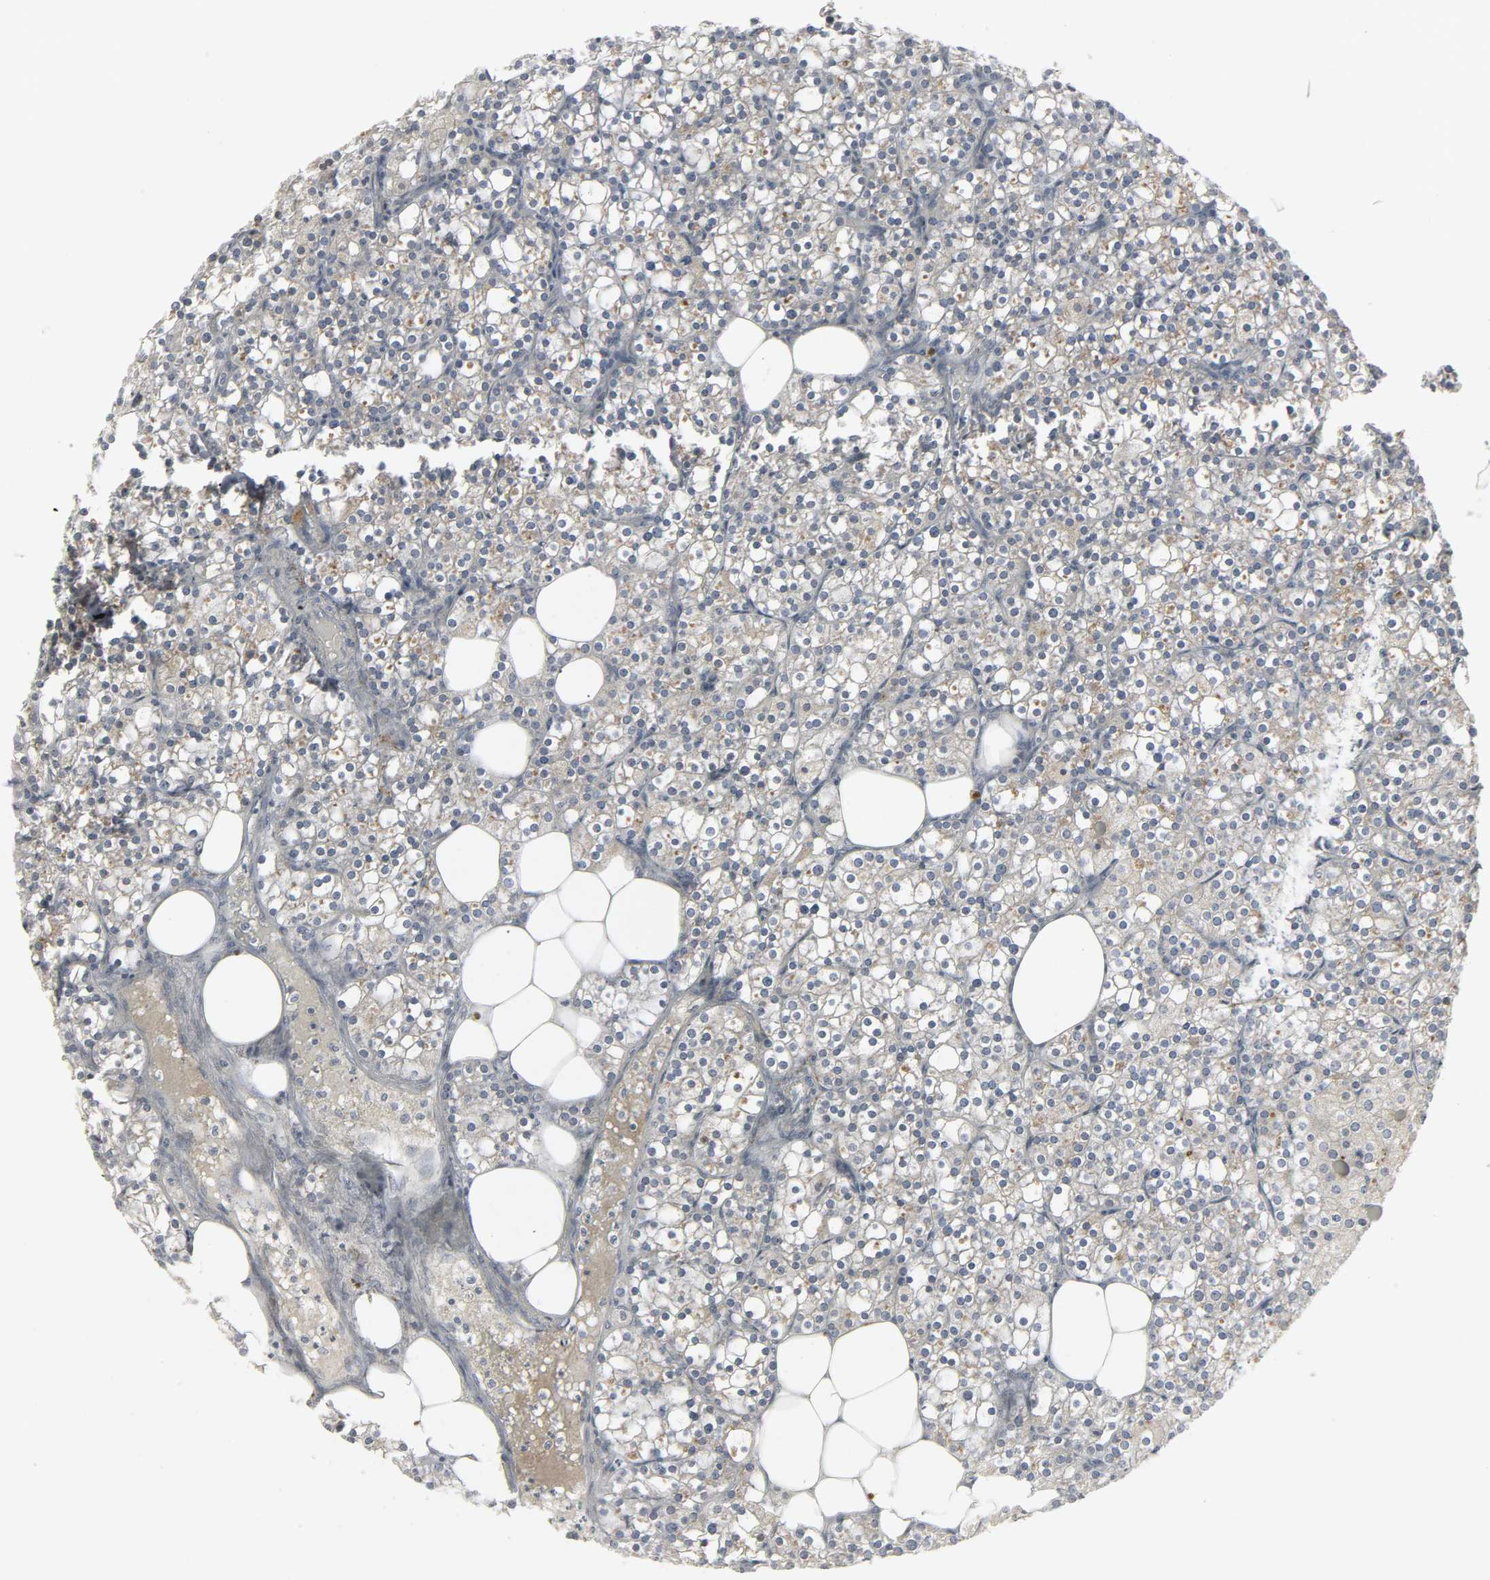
{"staining": {"intensity": "moderate", "quantity": ">75%", "location": "cytoplasmic/membranous,nuclear"}, "tissue": "parathyroid gland", "cell_type": "Glandular cells", "image_type": "normal", "snomed": [{"axis": "morphology", "description": "Normal tissue, NOS"}, {"axis": "topography", "description": "Parathyroid gland"}], "caption": "High-magnification brightfield microscopy of normal parathyroid gland stained with DAB (brown) and counterstained with hematoxylin (blue). glandular cells exhibit moderate cytoplasmic/membranous,nuclear positivity is present in approximately>75% of cells.", "gene": "CLIP1", "patient": {"sex": "female", "age": 63}}